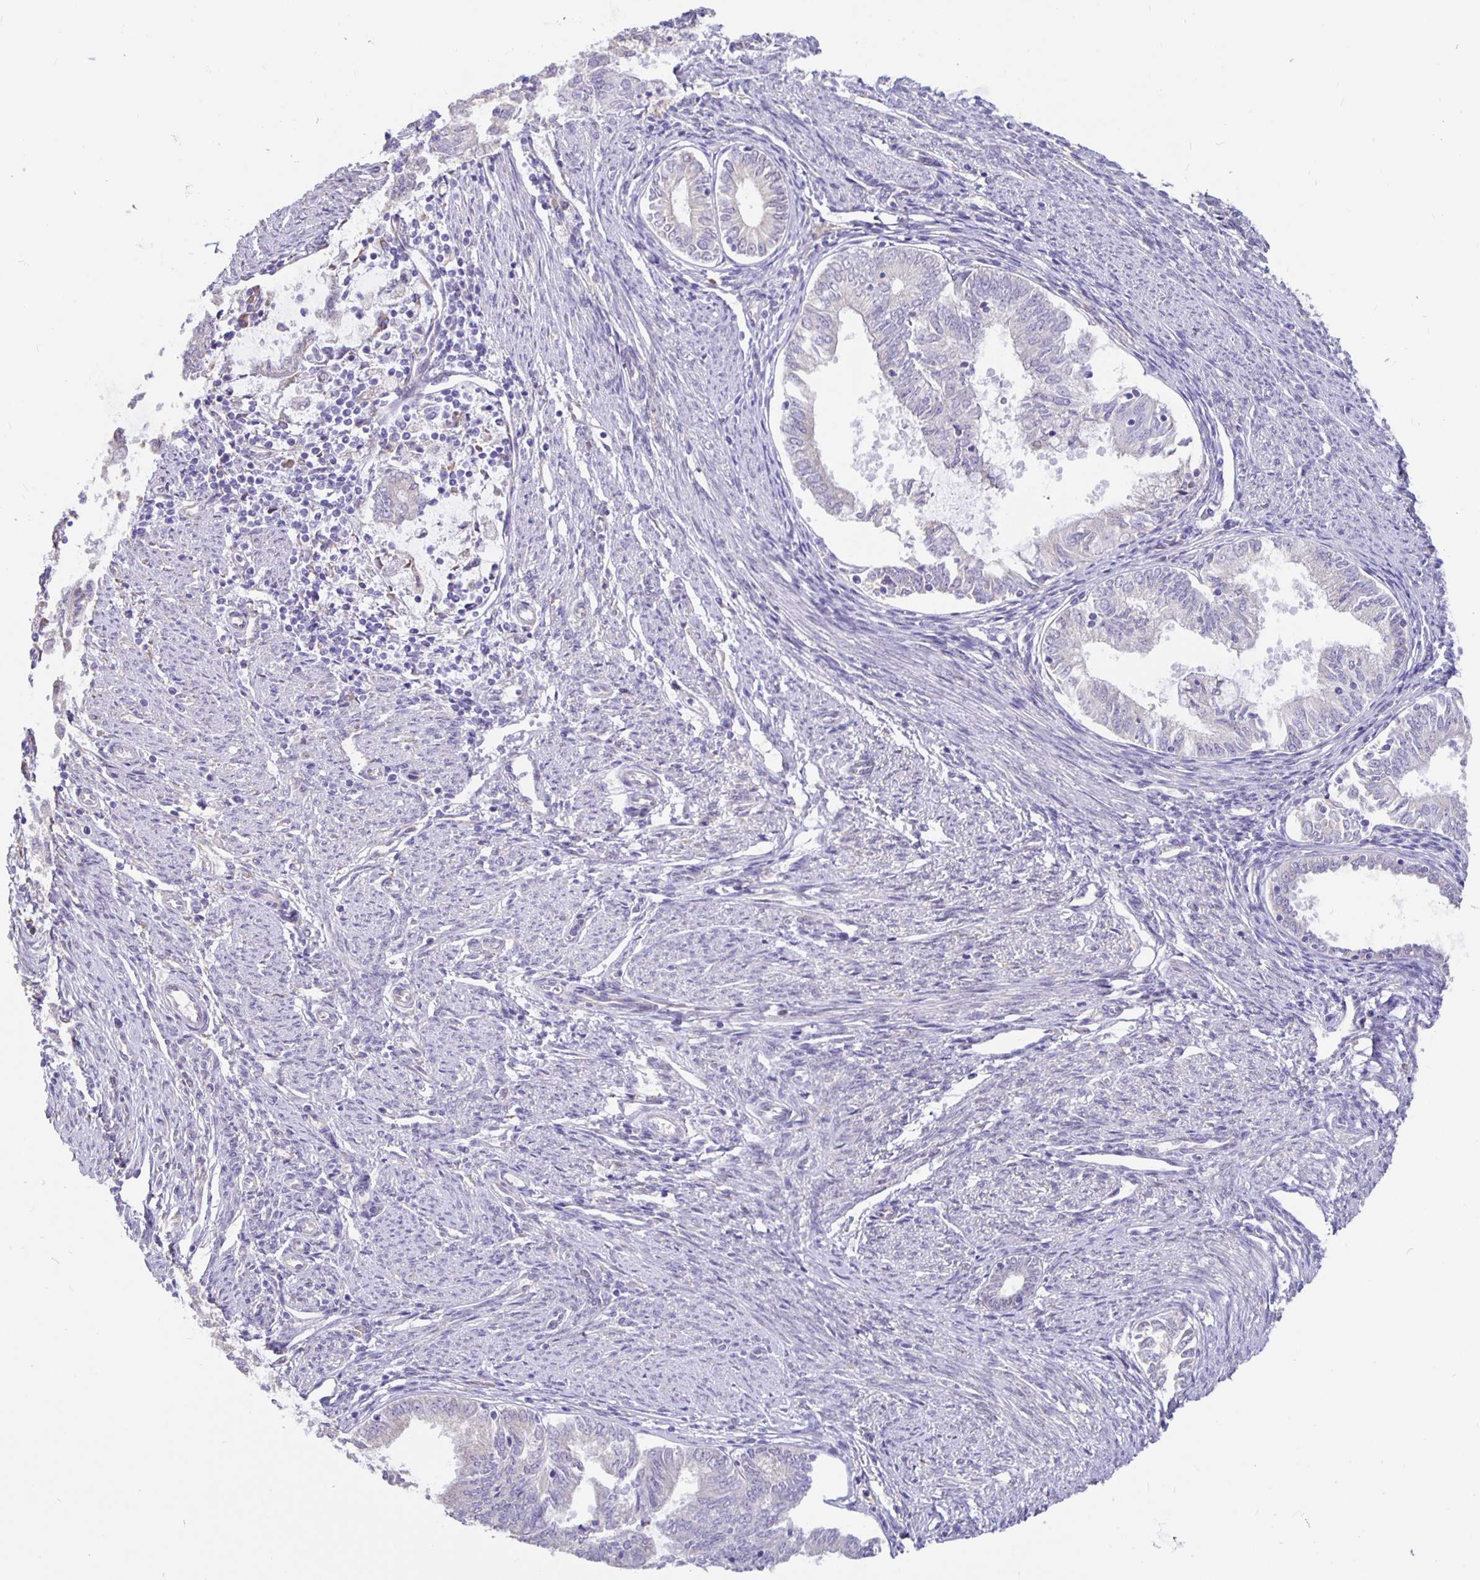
{"staining": {"intensity": "negative", "quantity": "none", "location": "none"}, "tissue": "endometrial cancer", "cell_type": "Tumor cells", "image_type": "cancer", "snomed": [{"axis": "morphology", "description": "Adenocarcinoma, NOS"}, {"axis": "topography", "description": "Endometrium"}], "caption": "Immunohistochemistry of endometrial adenocarcinoma shows no staining in tumor cells. (Brightfield microscopy of DAB immunohistochemistry (IHC) at high magnification).", "gene": "DNAI2", "patient": {"sex": "female", "age": 79}}